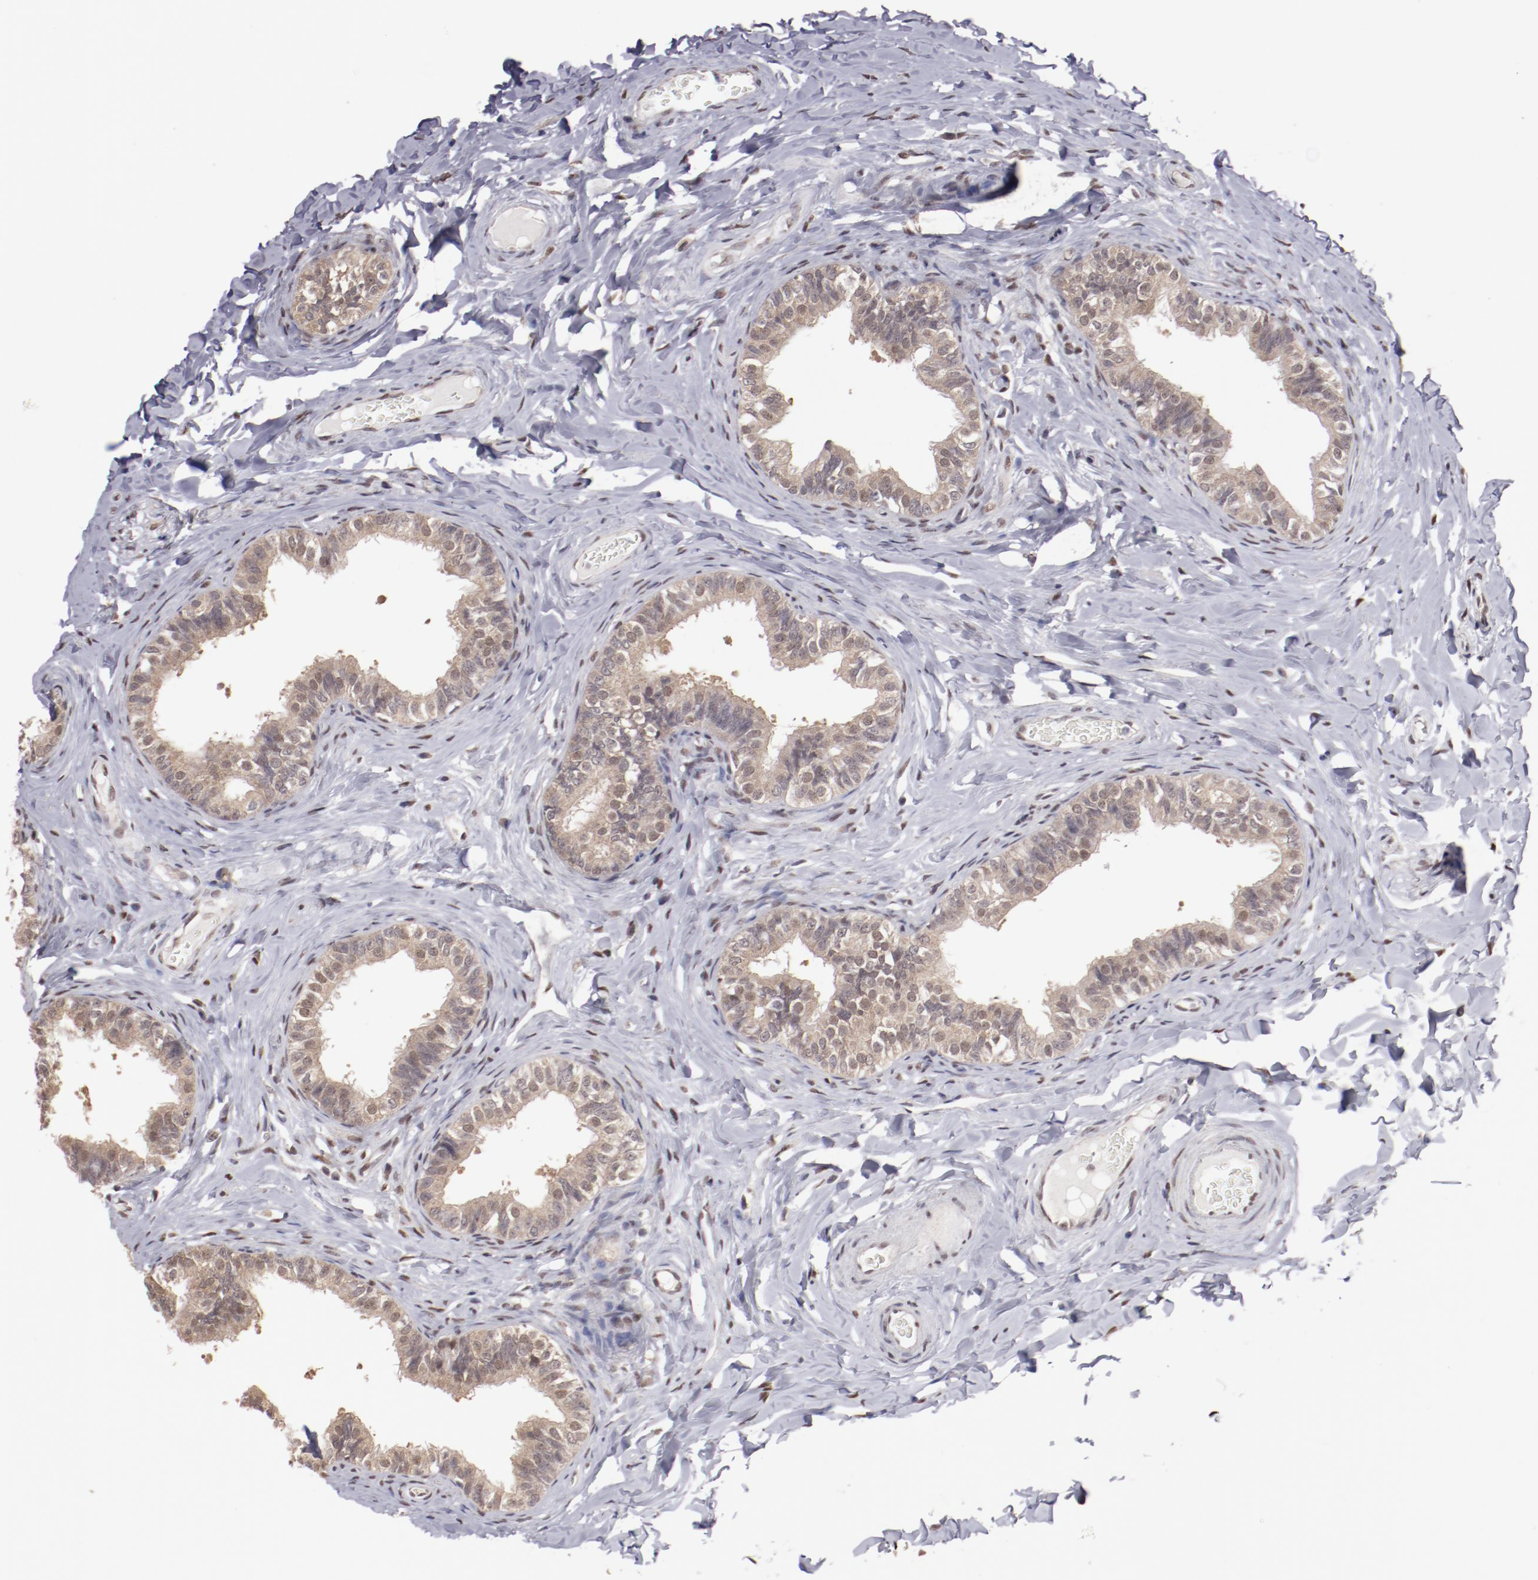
{"staining": {"intensity": "moderate", "quantity": ">75%", "location": "cytoplasmic/membranous,nuclear"}, "tissue": "epididymis", "cell_type": "Glandular cells", "image_type": "normal", "snomed": [{"axis": "morphology", "description": "Normal tissue, NOS"}, {"axis": "topography", "description": "Soft tissue"}, {"axis": "topography", "description": "Epididymis"}], "caption": "Immunohistochemistry micrograph of unremarkable epididymis: epididymis stained using immunohistochemistry displays medium levels of moderate protein expression localized specifically in the cytoplasmic/membranous,nuclear of glandular cells, appearing as a cytoplasmic/membranous,nuclear brown color.", "gene": "ARNT", "patient": {"sex": "male", "age": 26}}